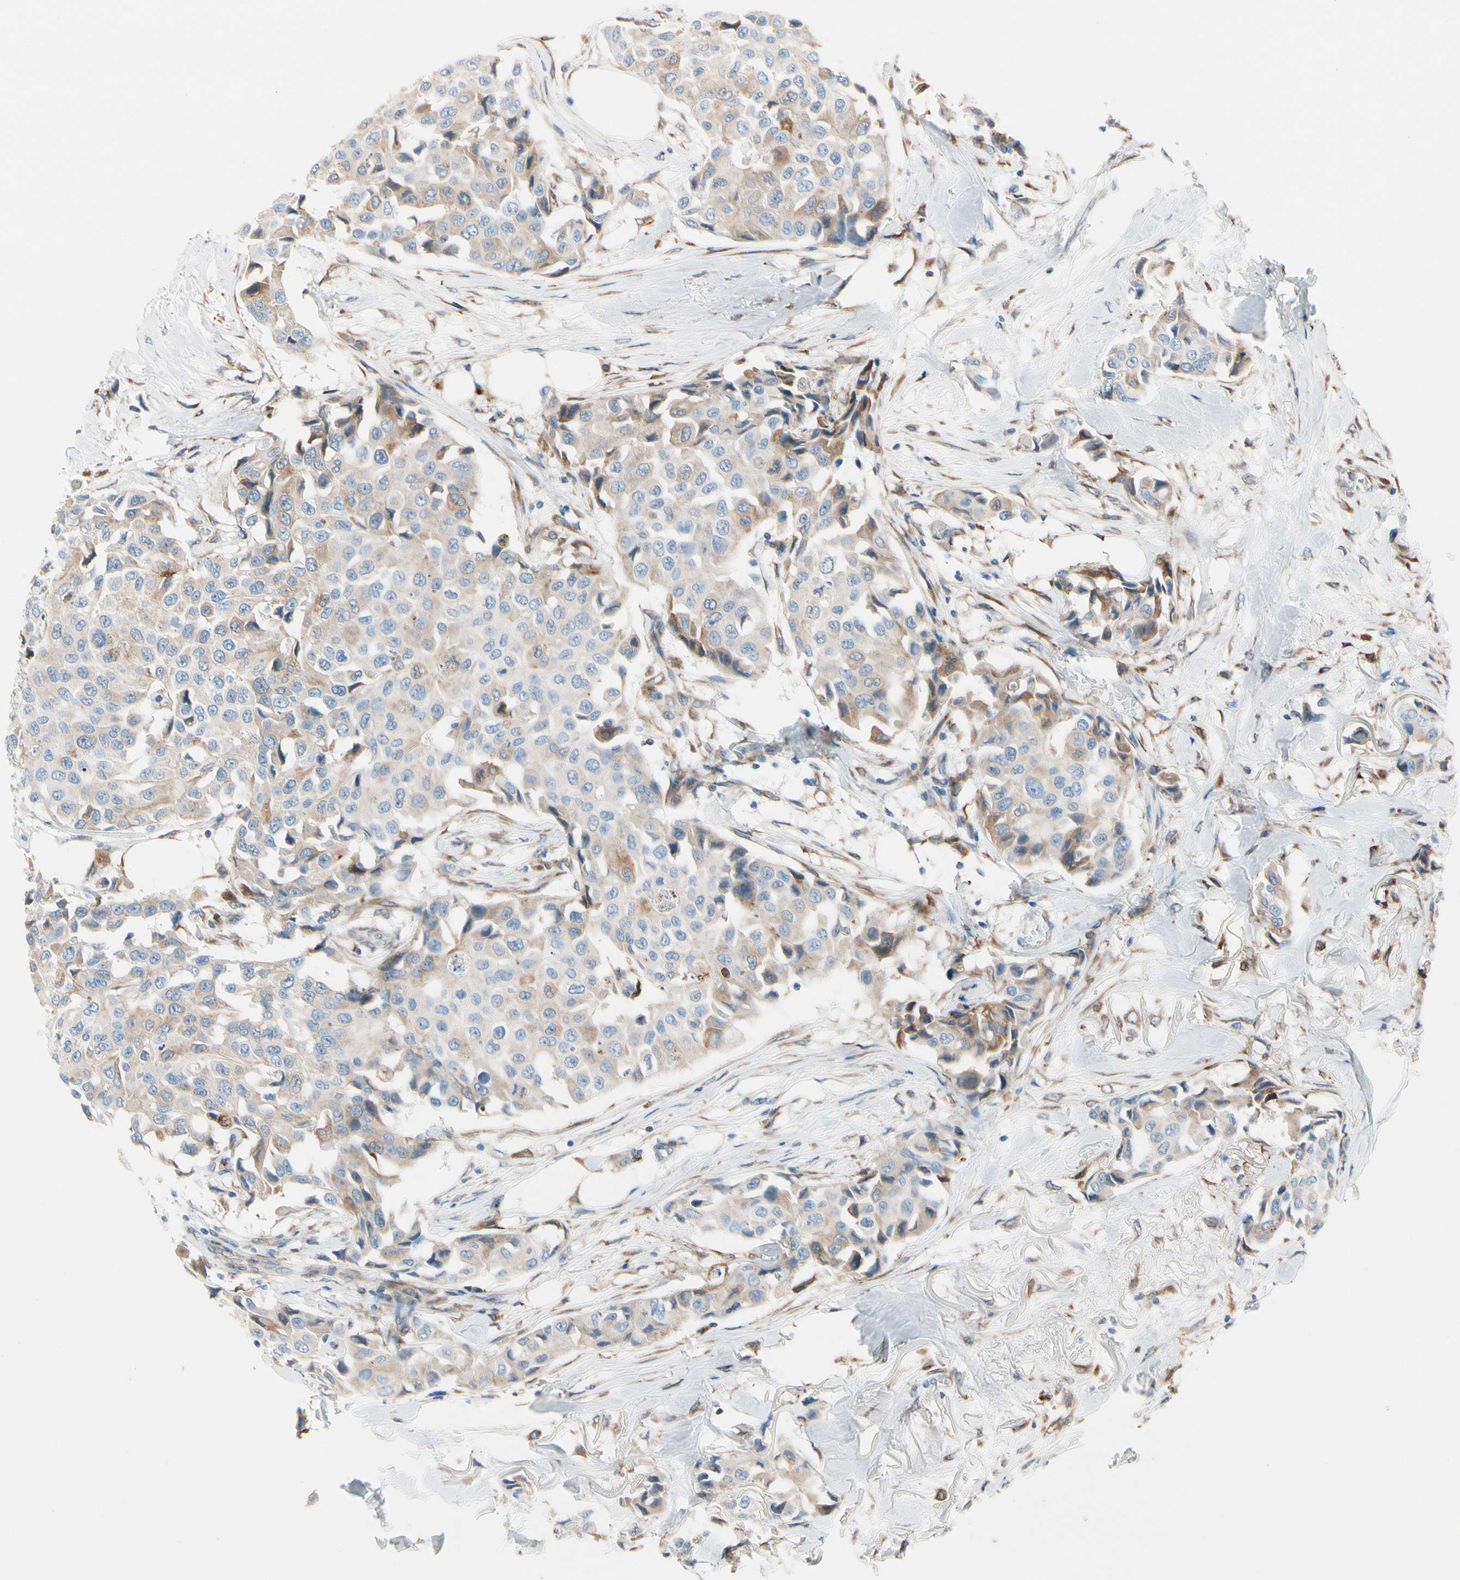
{"staining": {"intensity": "moderate", "quantity": "<25%", "location": "cytoplasmic/membranous"}, "tissue": "breast cancer", "cell_type": "Tumor cells", "image_type": "cancer", "snomed": [{"axis": "morphology", "description": "Duct carcinoma"}, {"axis": "topography", "description": "Breast"}], "caption": "There is low levels of moderate cytoplasmic/membranous positivity in tumor cells of breast infiltrating ductal carcinoma, as demonstrated by immunohistochemical staining (brown color).", "gene": "NUCB1", "patient": {"sex": "female", "age": 80}}